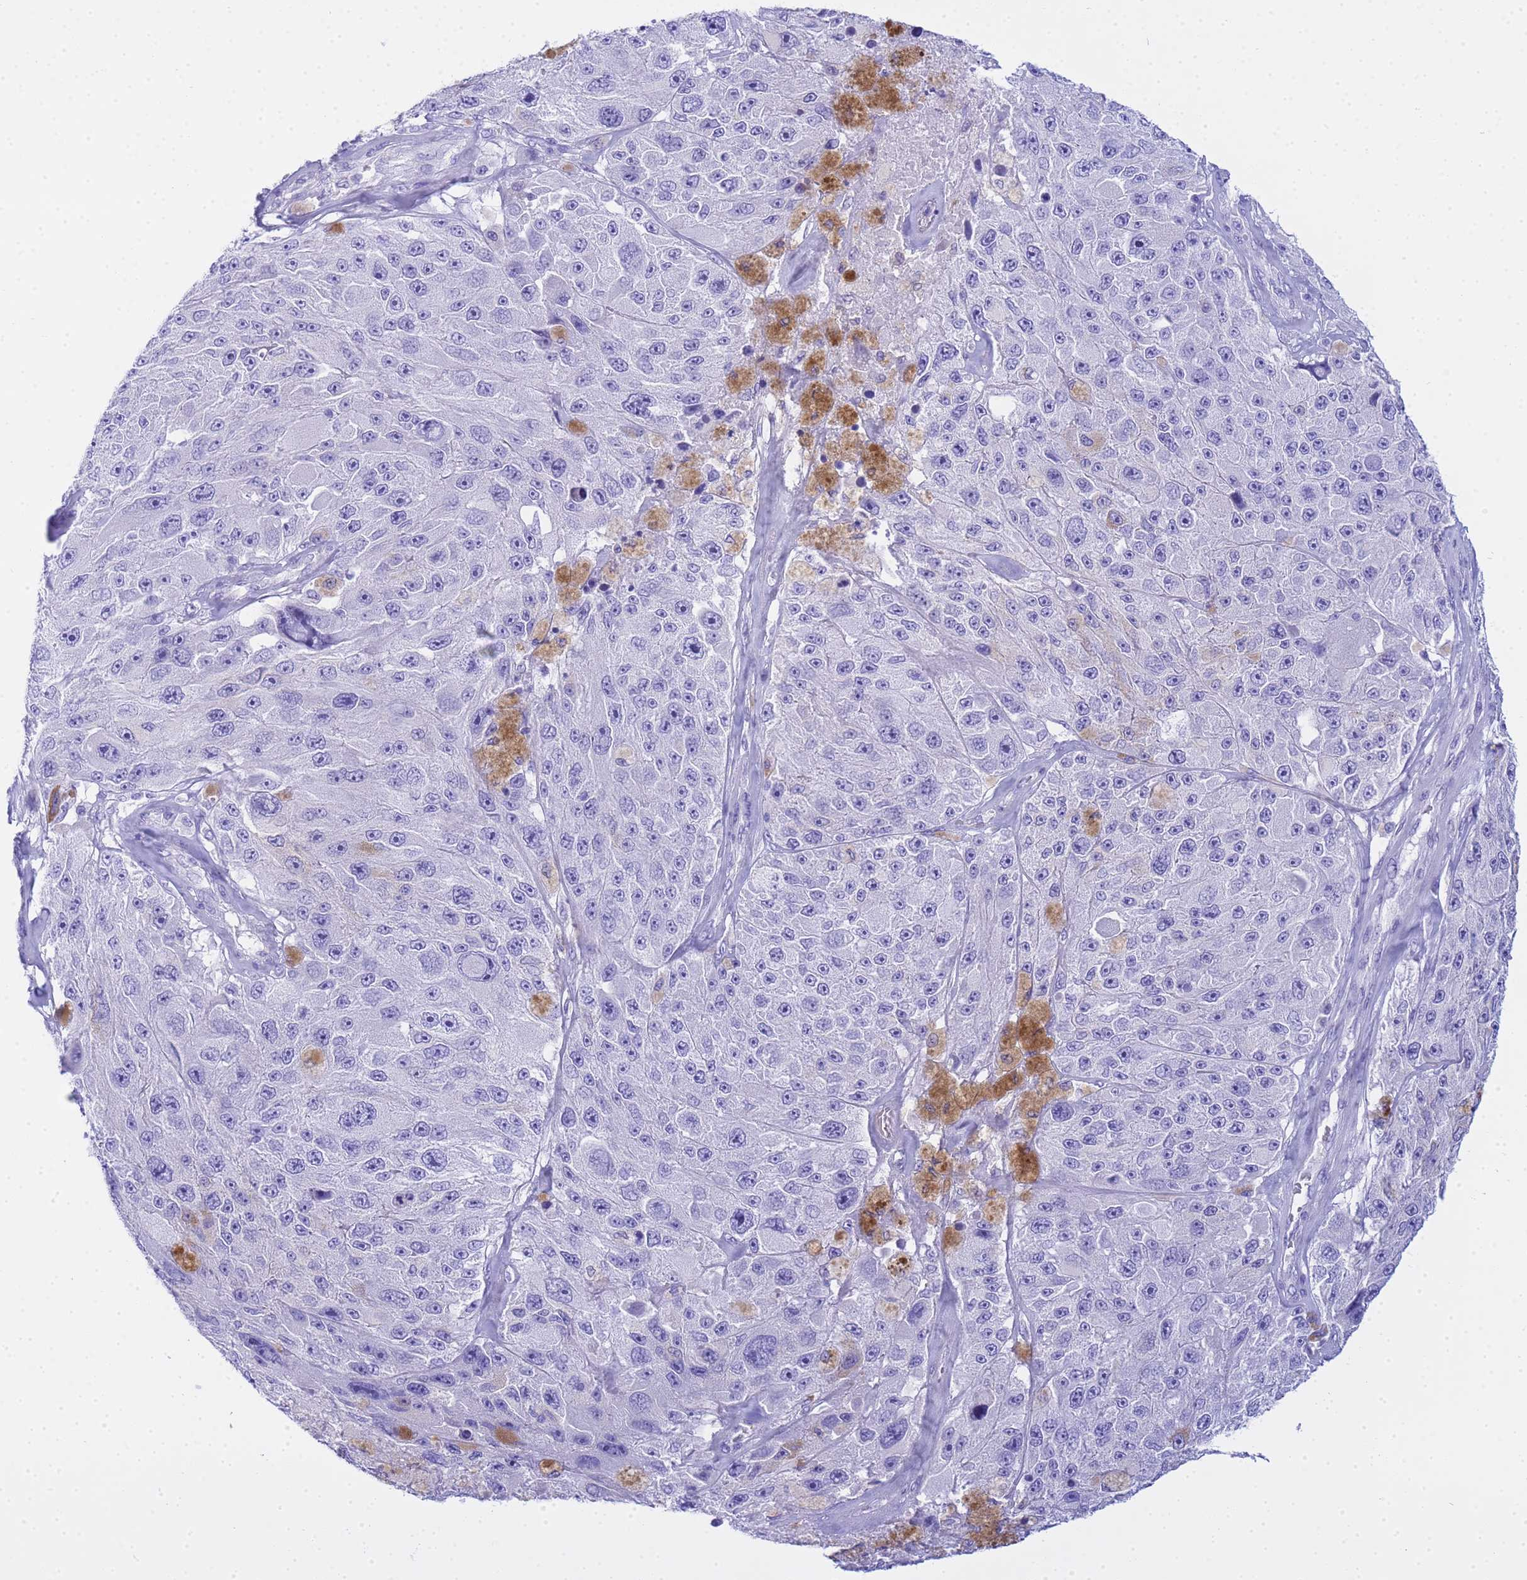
{"staining": {"intensity": "negative", "quantity": "none", "location": "none"}, "tissue": "melanoma", "cell_type": "Tumor cells", "image_type": "cancer", "snomed": [{"axis": "morphology", "description": "Malignant melanoma, Metastatic site"}, {"axis": "topography", "description": "Lymph node"}], "caption": "There is no significant expression in tumor cells of melanoma.", "gene": "AQP12A", "patient": {"sex": "male", "age": 62}}